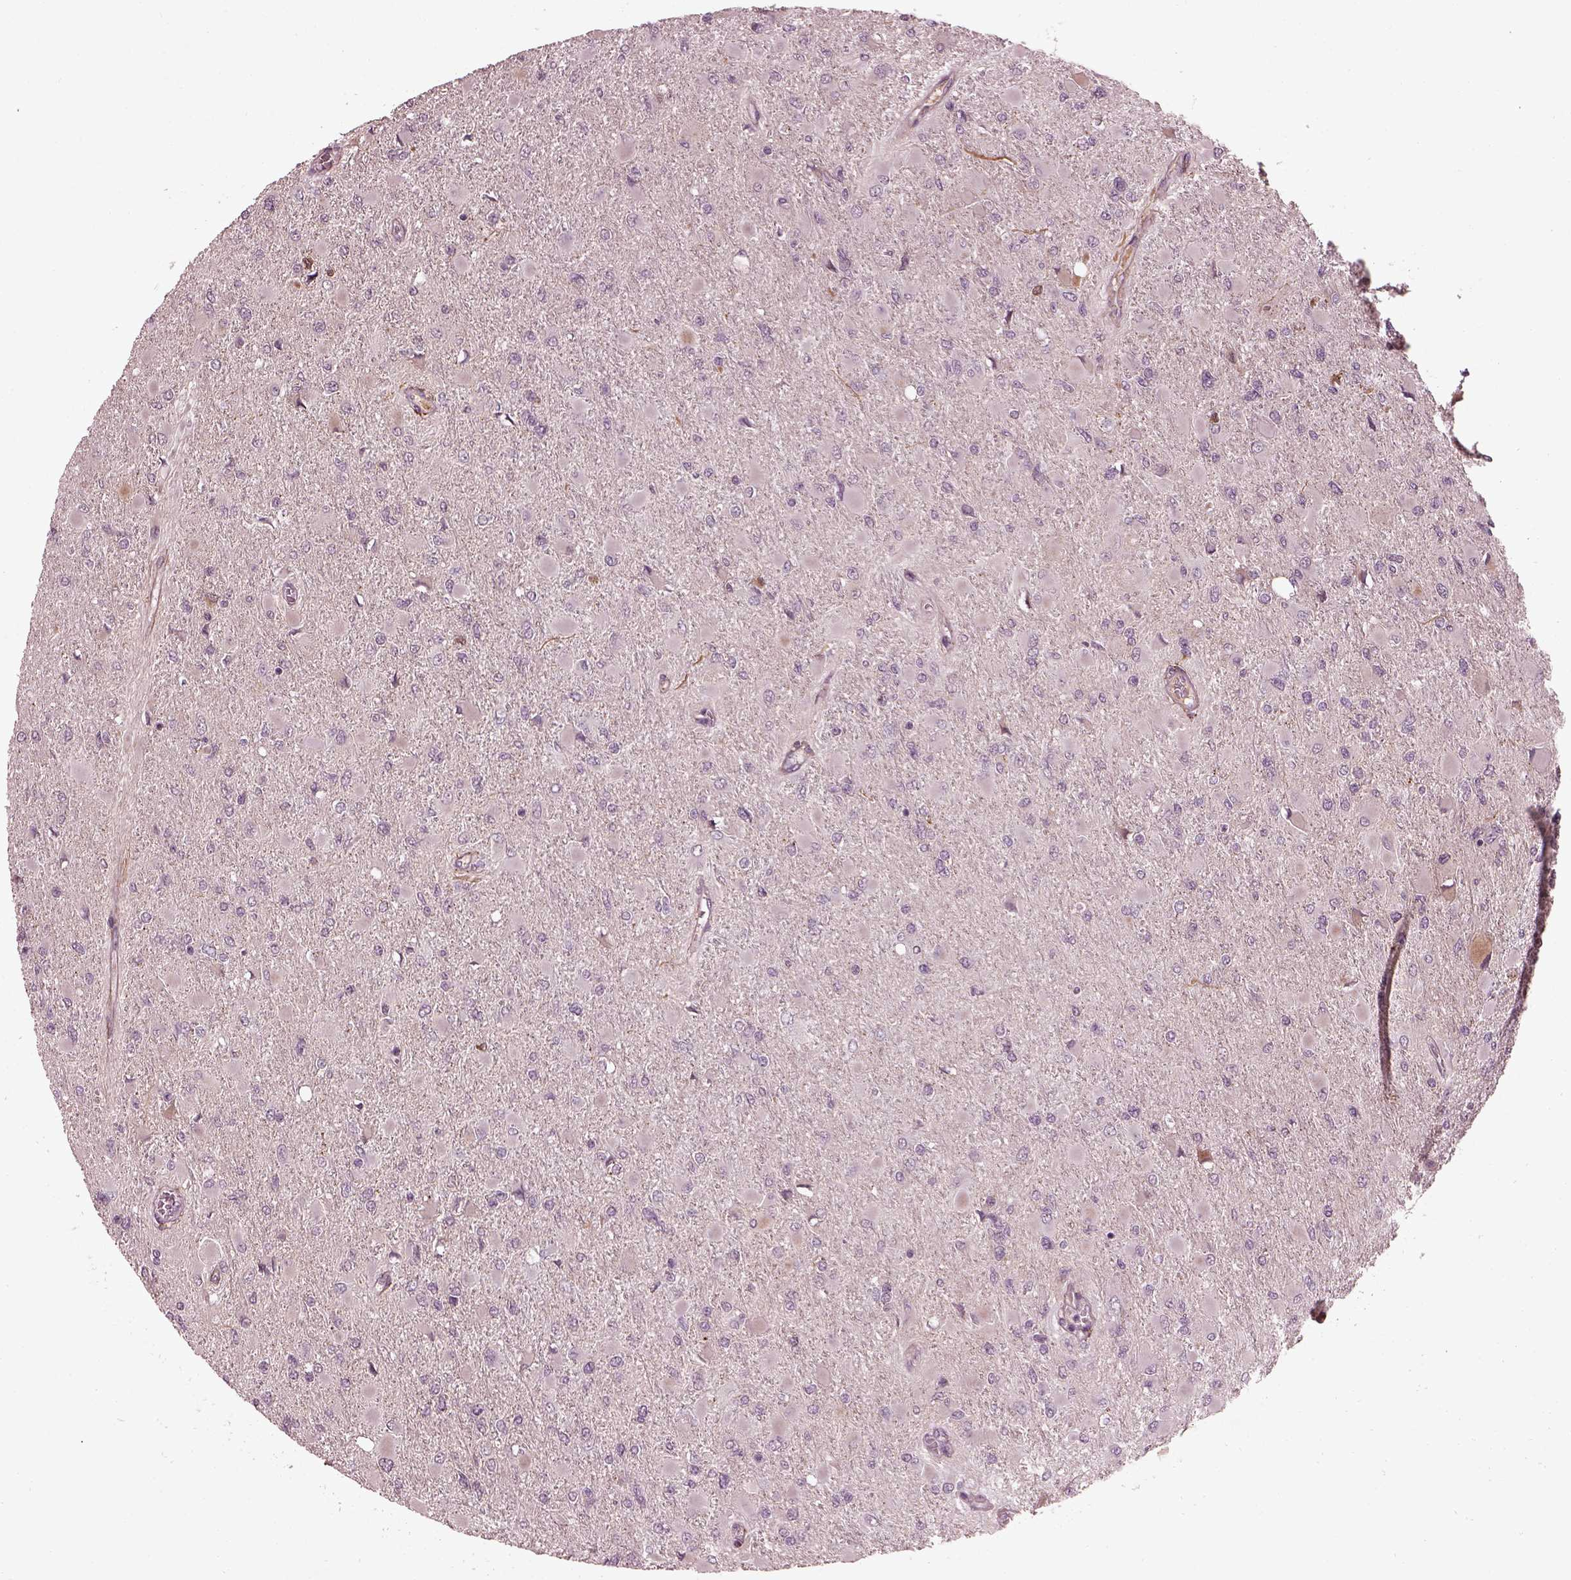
{"staining": {"intensity": "negative", "quantity": "none", "location": "none"}, "tissue": "glioma", "cell_type": "Tumor cells", "image_type": "cancer", "snomed": [{"axis": "morphology", "description": "Glioma, malignant, High grade"}, {"axis": "topography", "description": "Cerebral cortex"}], "caption": "This is a micrograph of immunohistochemistry staining of glioma, which shows no positivity in tumor cells. (Stains: DAB (3,3'-diaminobenzidine) IHC with hematoxylin counter stain, Microscopy: brightfield microscopy at high magnification).", "gene": "EFEMP1", "patient": {"sex": "female", "age": 36}}